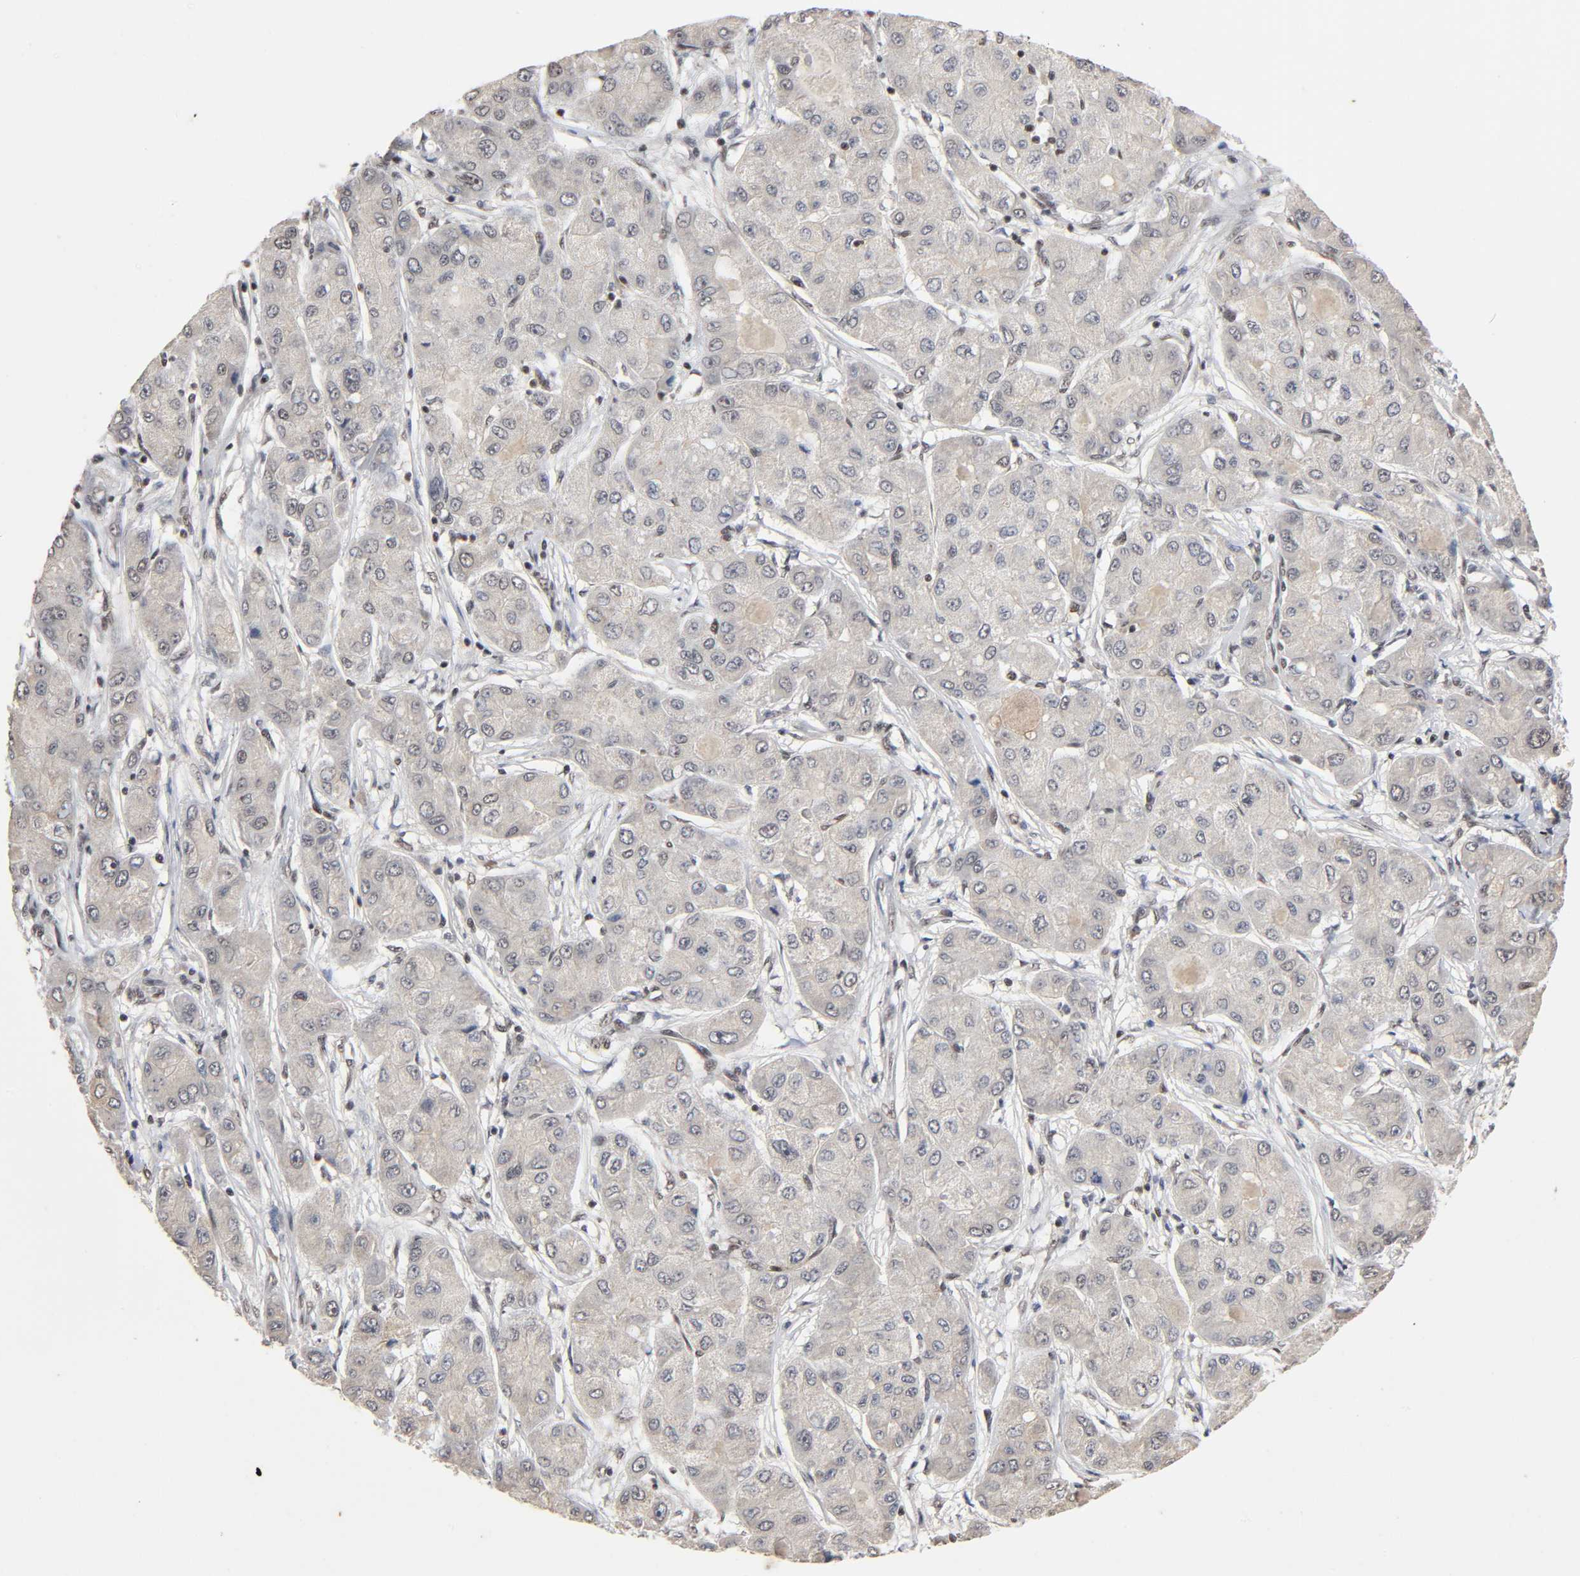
{"staining": {"intensity": "moderate", "quantity": "25%-75%", "location": "cytoplasmic/membranous,nuclear"}, "tissue": "liver cancer", "cell_type": "Tumor cells", "image_type": "cancer", "snomed": [{"axis": "morphology", "description": "Carcinoma, Hepatocellular, NOS"}, {"axis": "topography", "description": "Liver"}], "caption": "Immunohistochemistry (DAB) staining of liver hepatocellular carcinoma displays moderate cytoplasmic/membranous and nuclear protein expression in about 25%-75% of tumor cells. (Stains: DAB in brown, nuclei in blue, Microscopy: brightfield microscopy at high magnification).", "gene": "ZNF384", "patient": {"sex": "male", "age": 80}}